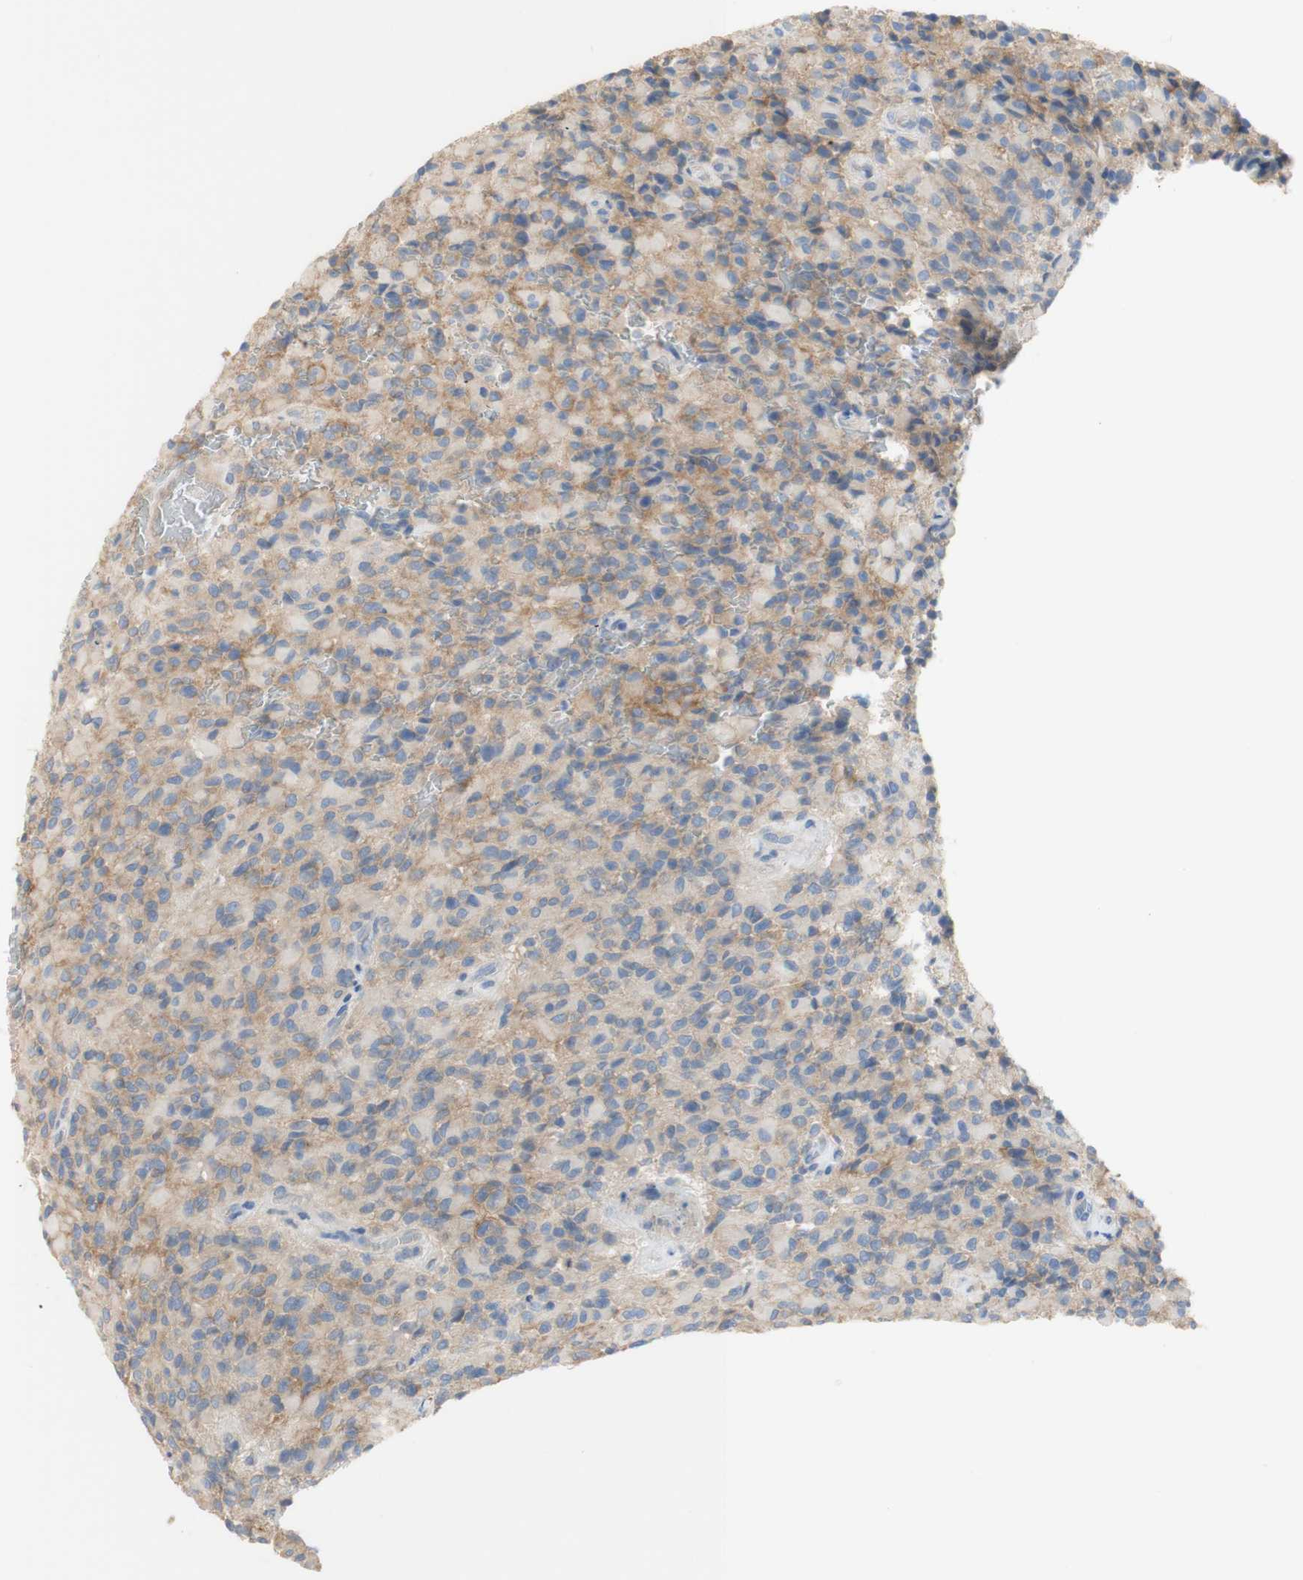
{"staining": {"intensity": "negative", "quantity": "none", "location": "none"}, "tissue": "glioma", "cell_type": "Tumor cells", "image_type": "cancer", "snomed": [{"axis": "morphology", "description": "Glioma, malignant, High grade"}, {"axis": "topography", "description": "Brain"}], "caption": "Tumor cells show no significant positivity in glioma.", "gene": "ATP2B1", "patient": {"sex": "male", "age": 71}}